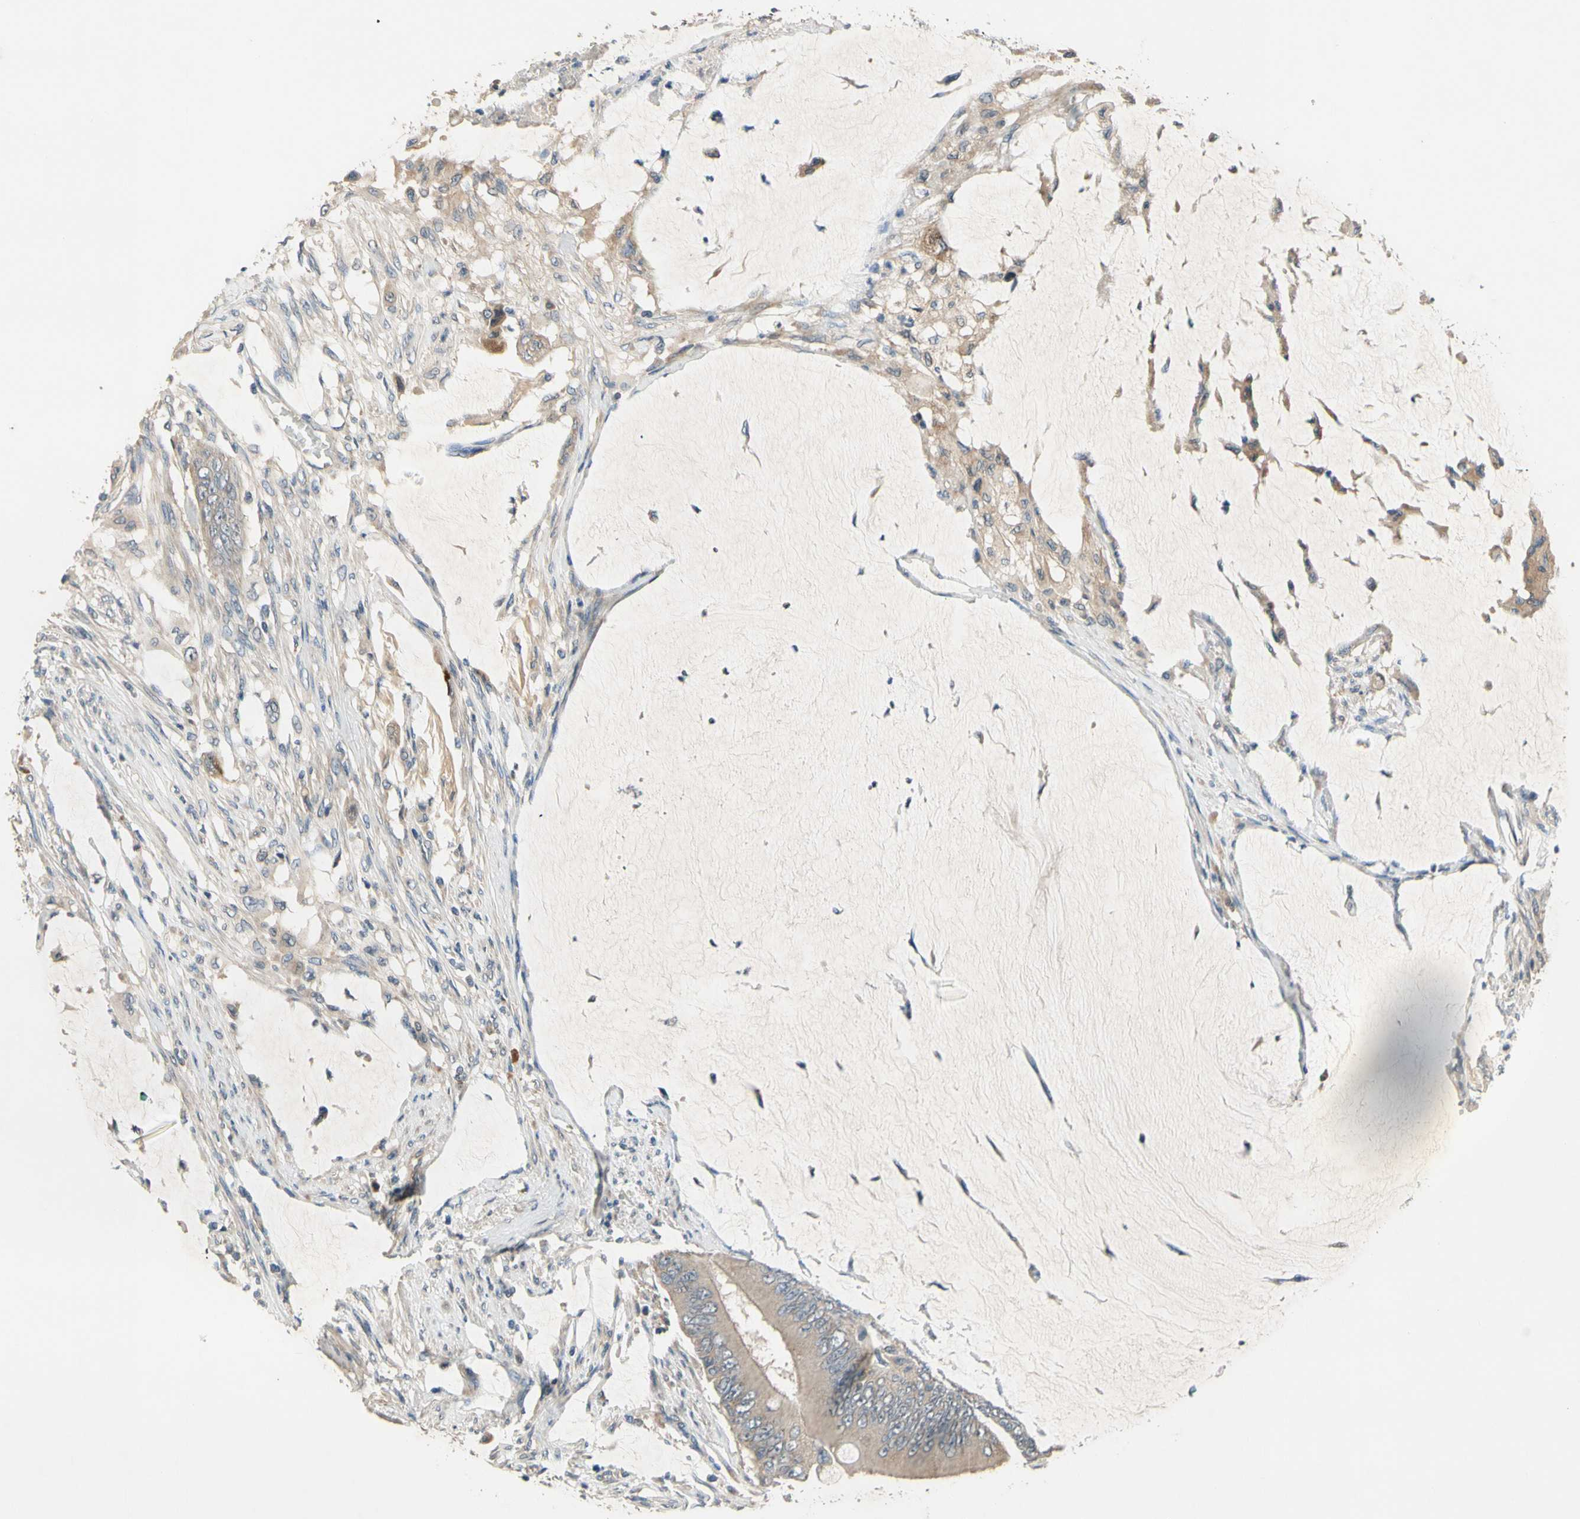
{"staining": {"intensity": "weak", "quantity": "25%-75%", "location": "cytoplasmic/membranous"}, "tissue": "colorectal cancer", "cell_type": "Tumor cells", "image_type": "cancer", "snomed": [{"axis": "morphology", "description": "Adenocarcinoma, NOS"}, {"axis": "topography", "description": "Rectum"}], "caption": "Protein expression analysis of adenocarcinoma (colorectal) shows weak cytoplasmic/membranous expression in about 25%-75% of tumor cells.", "gene": "ALKBH3", "patient": {"sex": "female", "age": 77}}